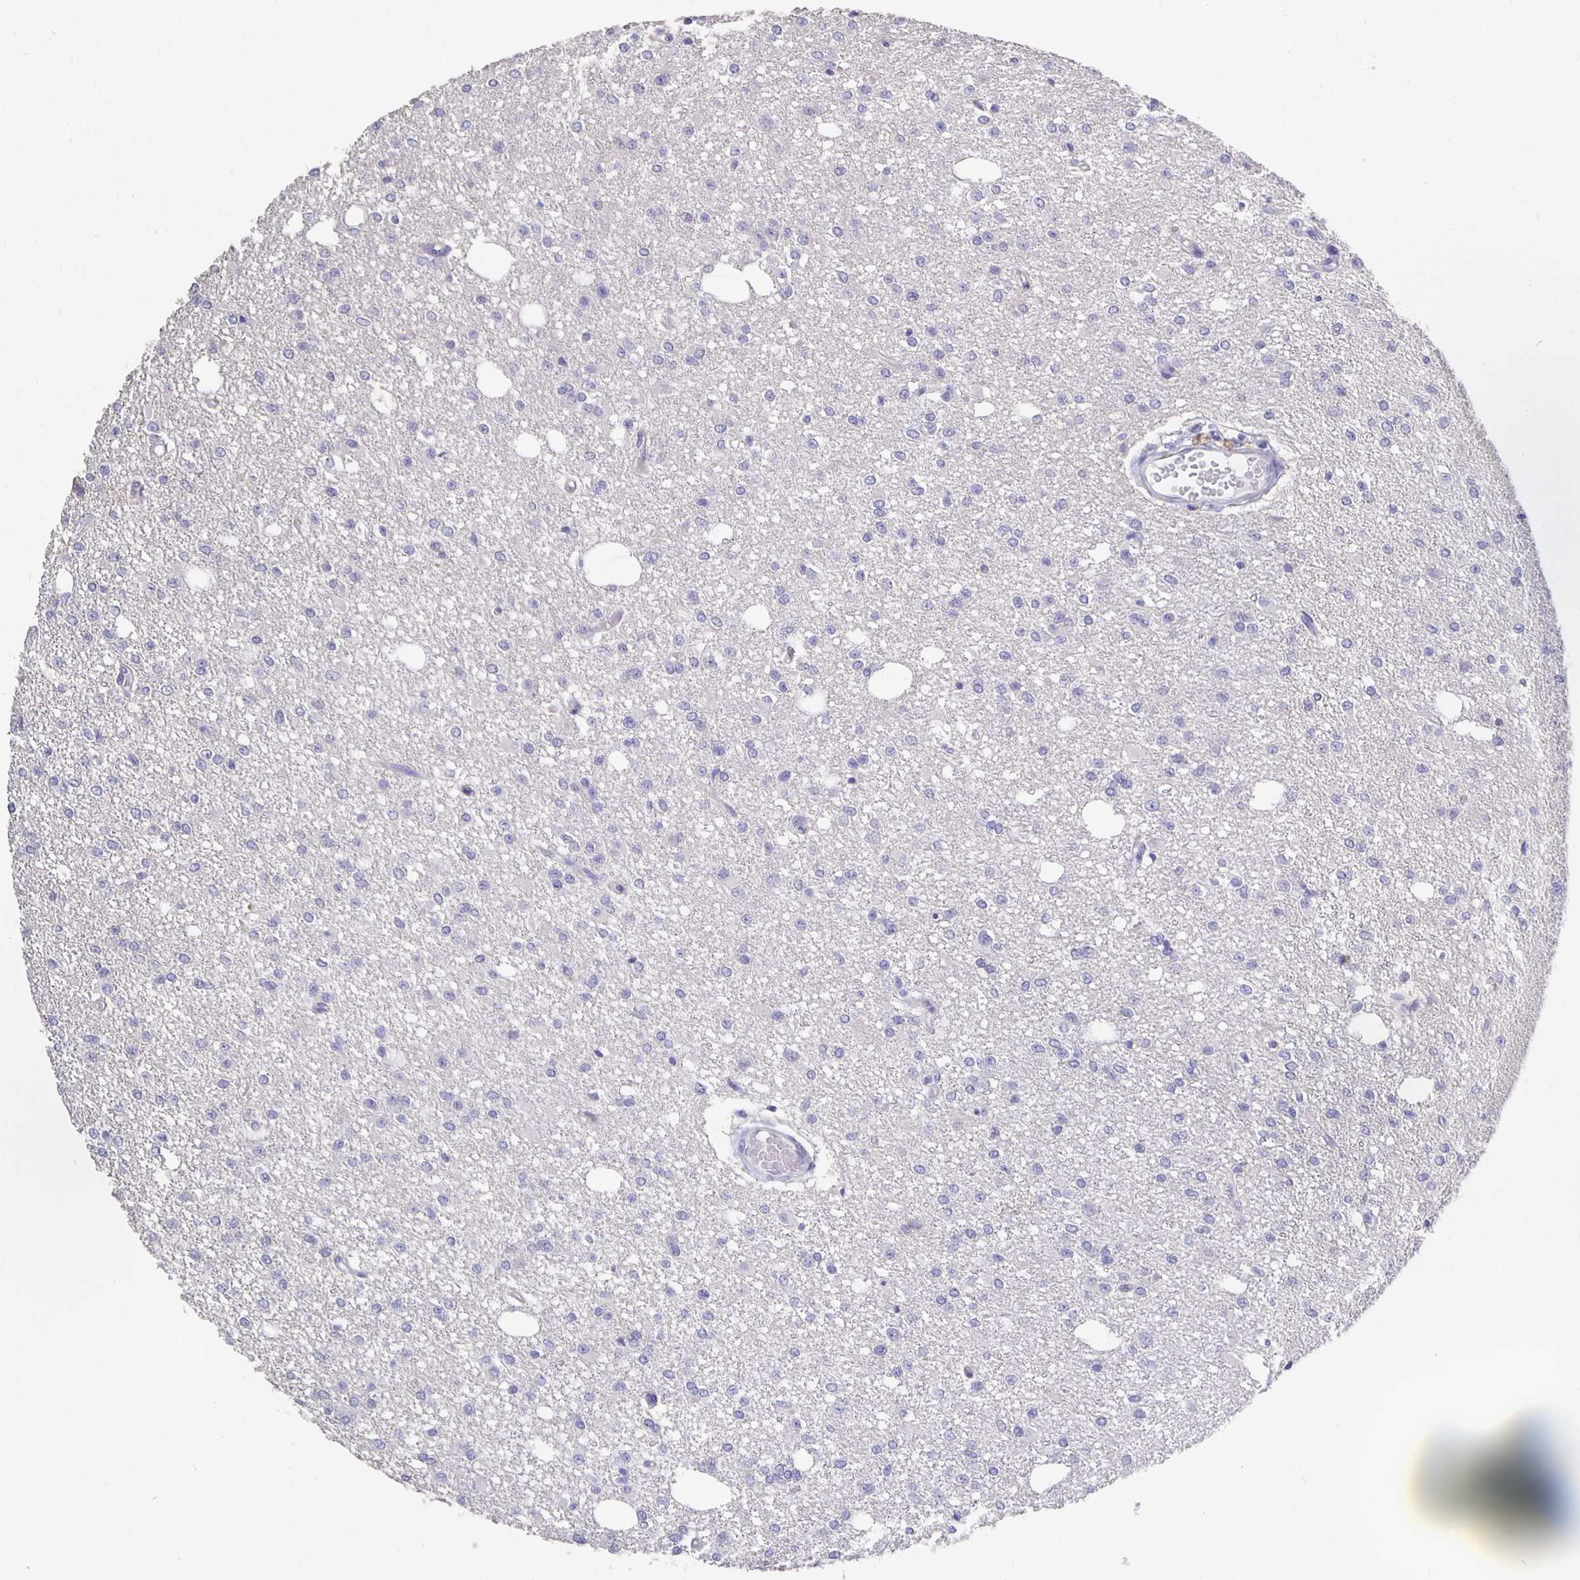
{"staining": {"intensity": "negative", "quantity": "none", "location": "none"}, "tissue": "glioma", "cell_type": "Tumor cells", "image_type": "cancer", "snomed": [{"axis": "morphology", "description": "Glioma, malignant, Low grade"}, {"axis": "topography", "description": "Brain"}], "caption": "Immunohistochemistry (IHC) image of human glioma stained for a protein (brown), which displays no positivity in tumor cells.", "gene": "CFAP74", "patient": {"sex": "male", "age": 26}}